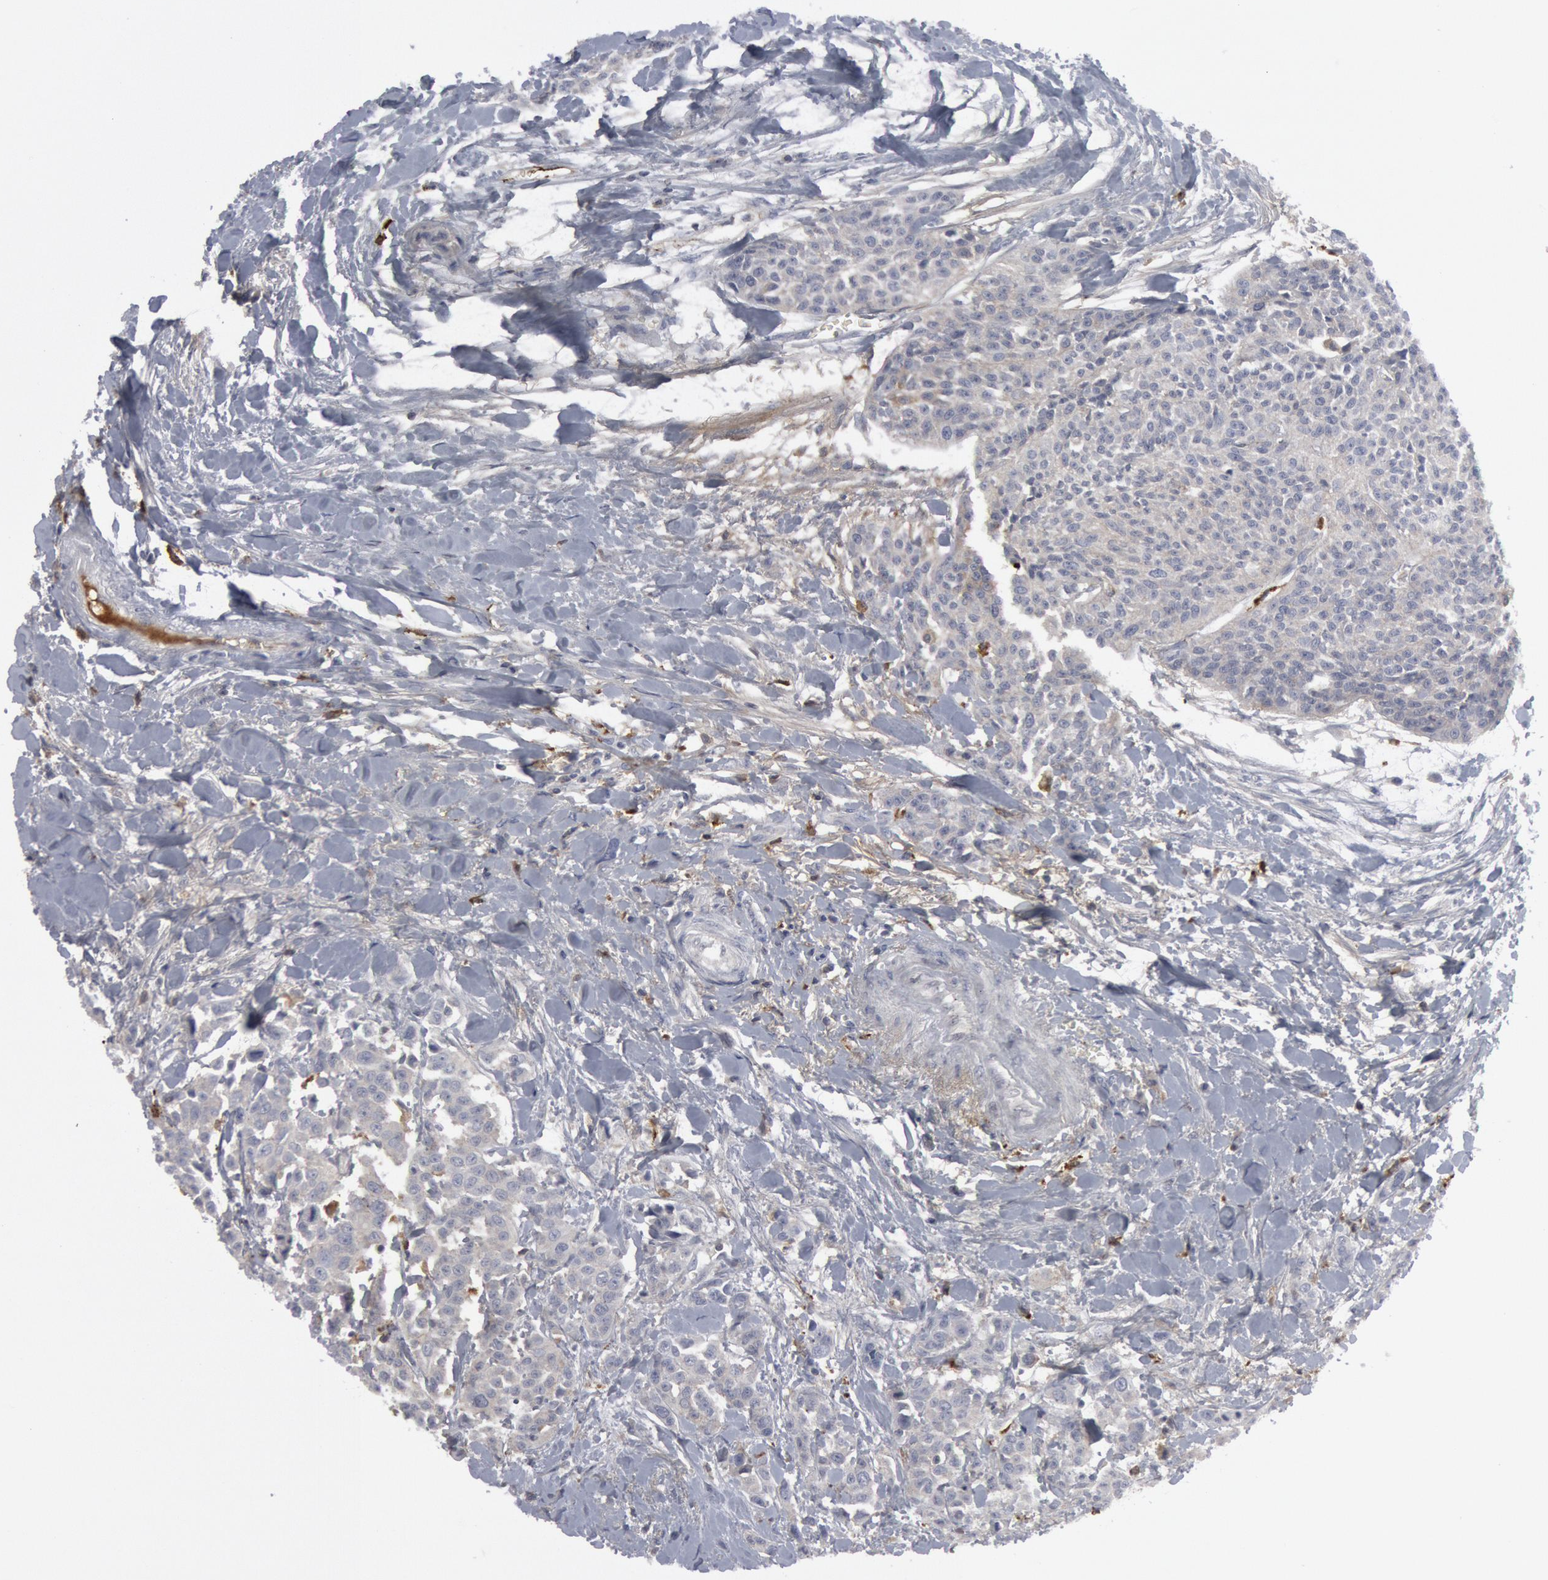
{"staining": {"intensity": "negative", "quantity": "none", "location": "none"}, "tissue": "urothelial cancer", "cell_type": "Tumor cells", "image_type": "cancer", "snomed": [{"axis": "morphology", "description": "Urothelial carcinoma, High grade"}, {"axis": "topography", "description": "Urinary bladder"}], "caption": "DAB immunohistochemical staining of urothelial cancer demonstrates no significant staining in tumor cells.", "gene": "C1QC", "patient": {"sex": "male", "age": 56}}